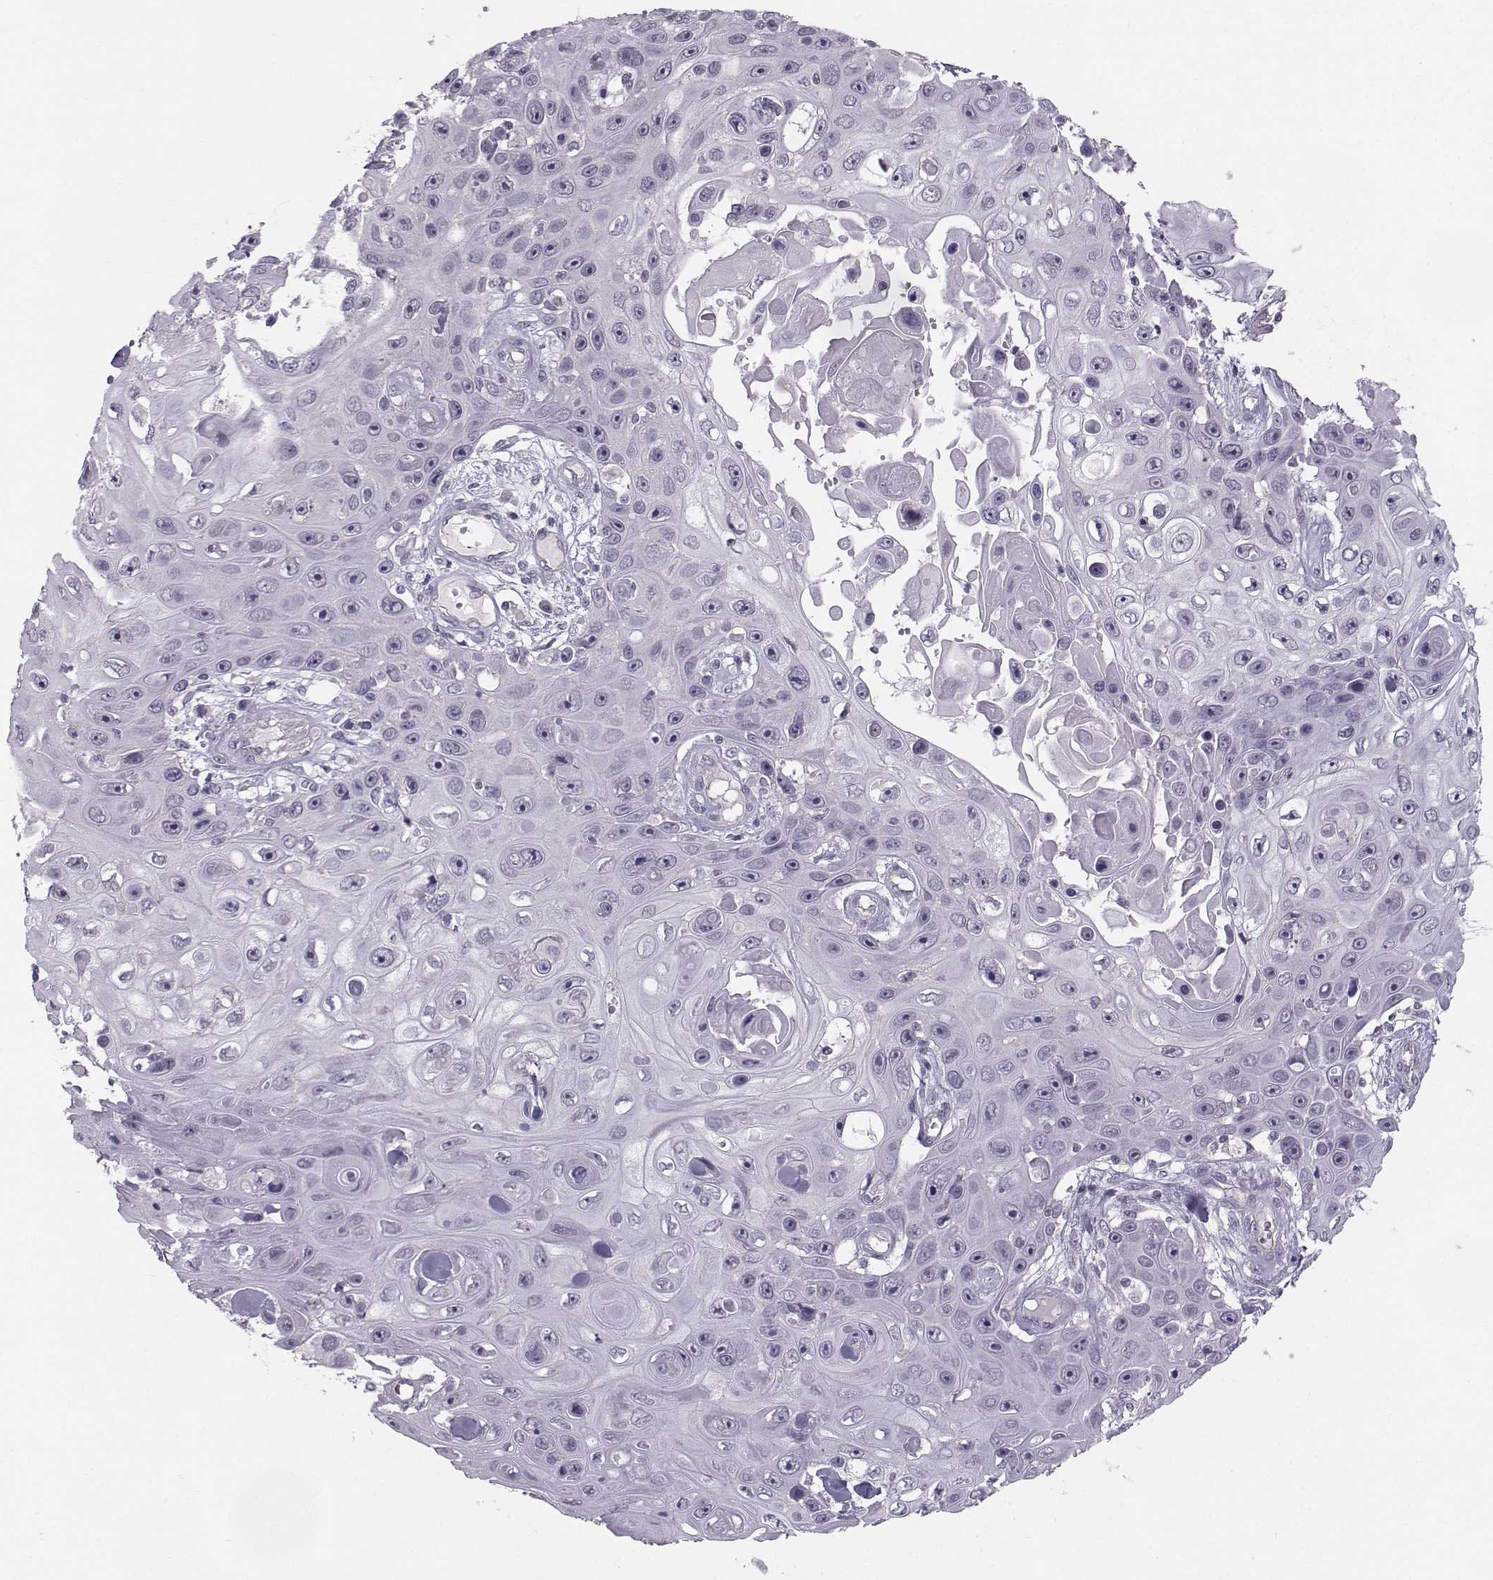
{"staining": {"intensity": "negative", "quantity": "none", "location": "none"}, "tissue": "skin cancer", "cell_type": "Tumor cells", "image_type": "cancer", "snomed": [{"axis": "morphology", "description": "Squamous cell carcinoma, NOS"}, {"axis": "topography", "description": "Skin"}], "caption": "Human skin squamous cell carcinoma stained for a protein using immunohistochemistry (IHC) reveals no expression in tumor cells.", "gene": "MAST1", "patient": {"sex": "male", "age": 82}}